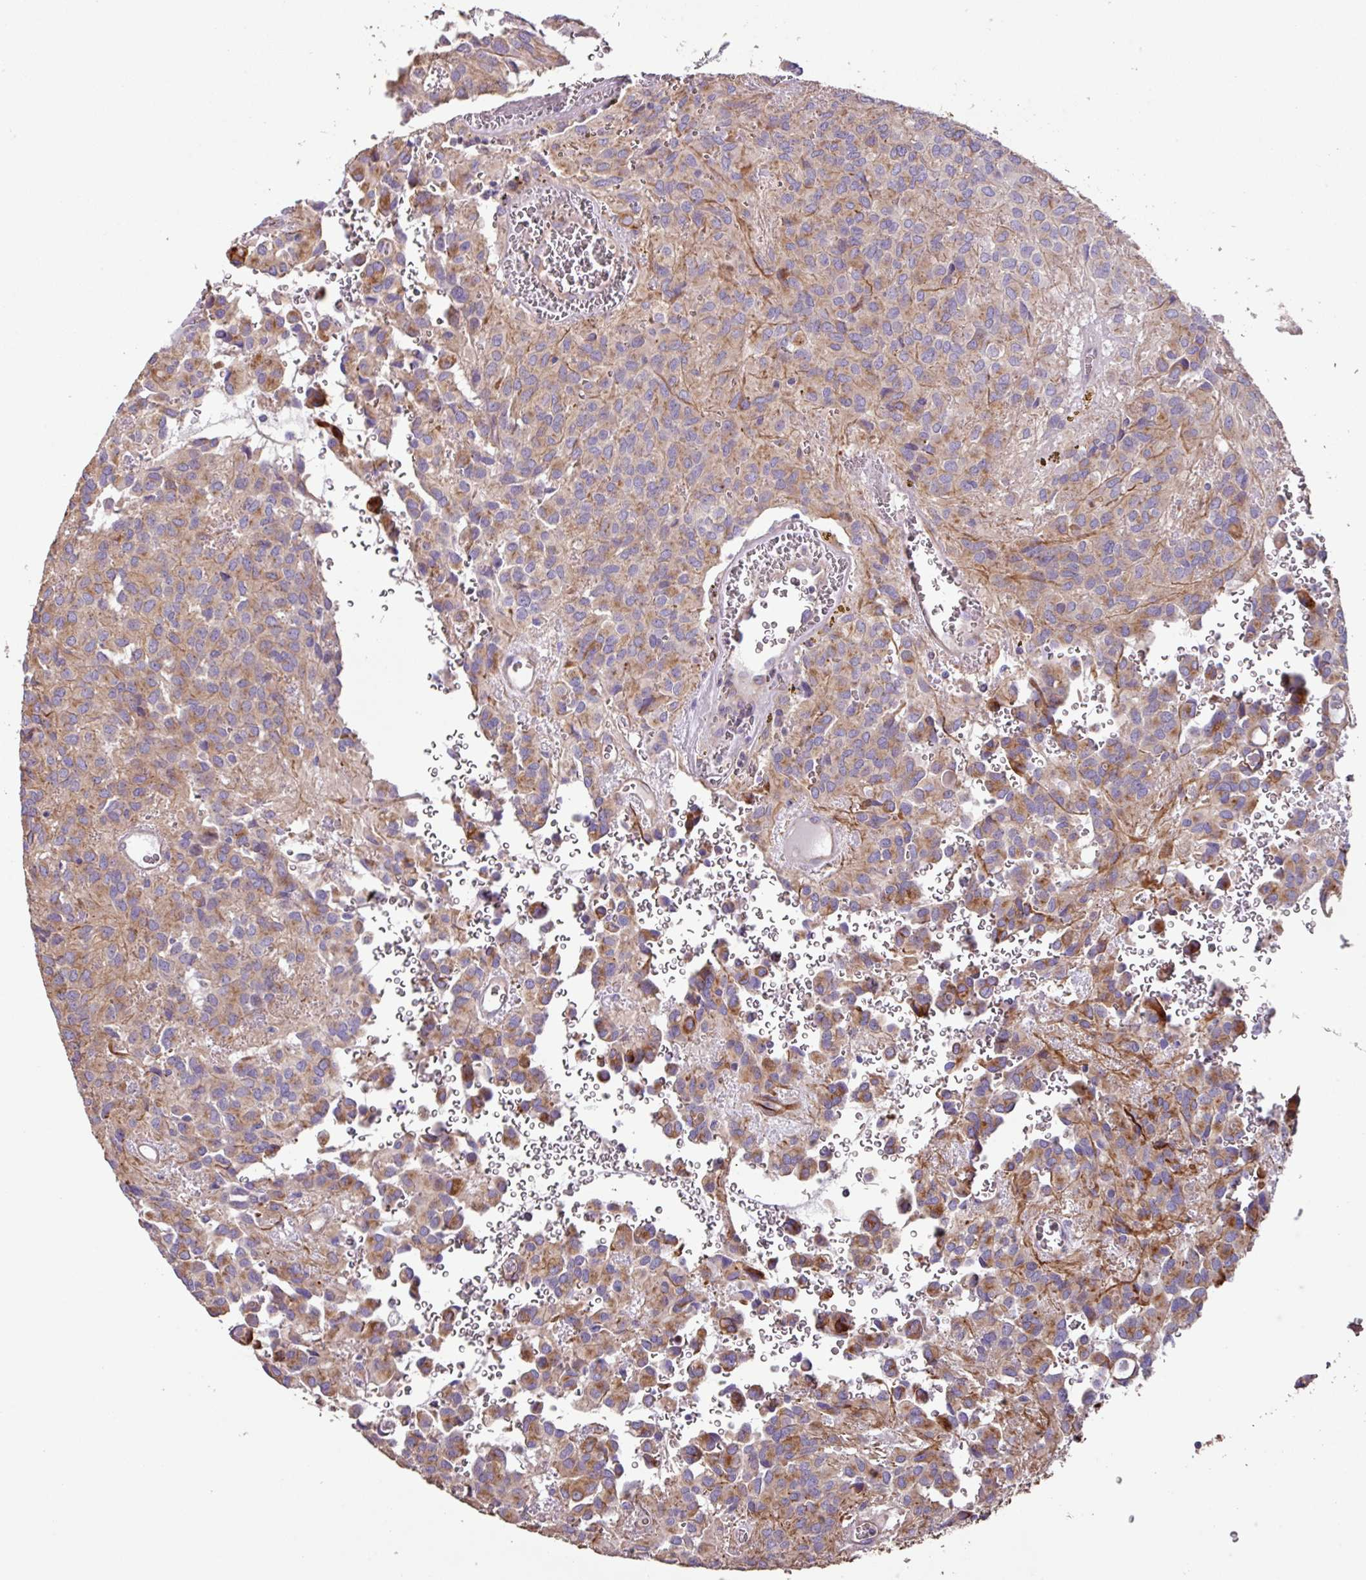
{"staining": {"intensity": "moderate", "quantity": ">75%", "location": "cytoplasmic/membranous"}, "tissue": "glioma", "cell_type": "Tumor cells", "image_type": "cancer", "snomed": [{"axis": "morphology", "description": "Glioma, malignant, Low grade"}, {"axis": "topography", "description": "Brain"}], "caption": "The photomicrograph reveals immunohistochemical staining of glioma. There is moderate cytoplasmic/membranous positivity is present in about >75% of tumor cells.", "gene": "MRRF", "patient": {"sex": "male", "age": 56}}